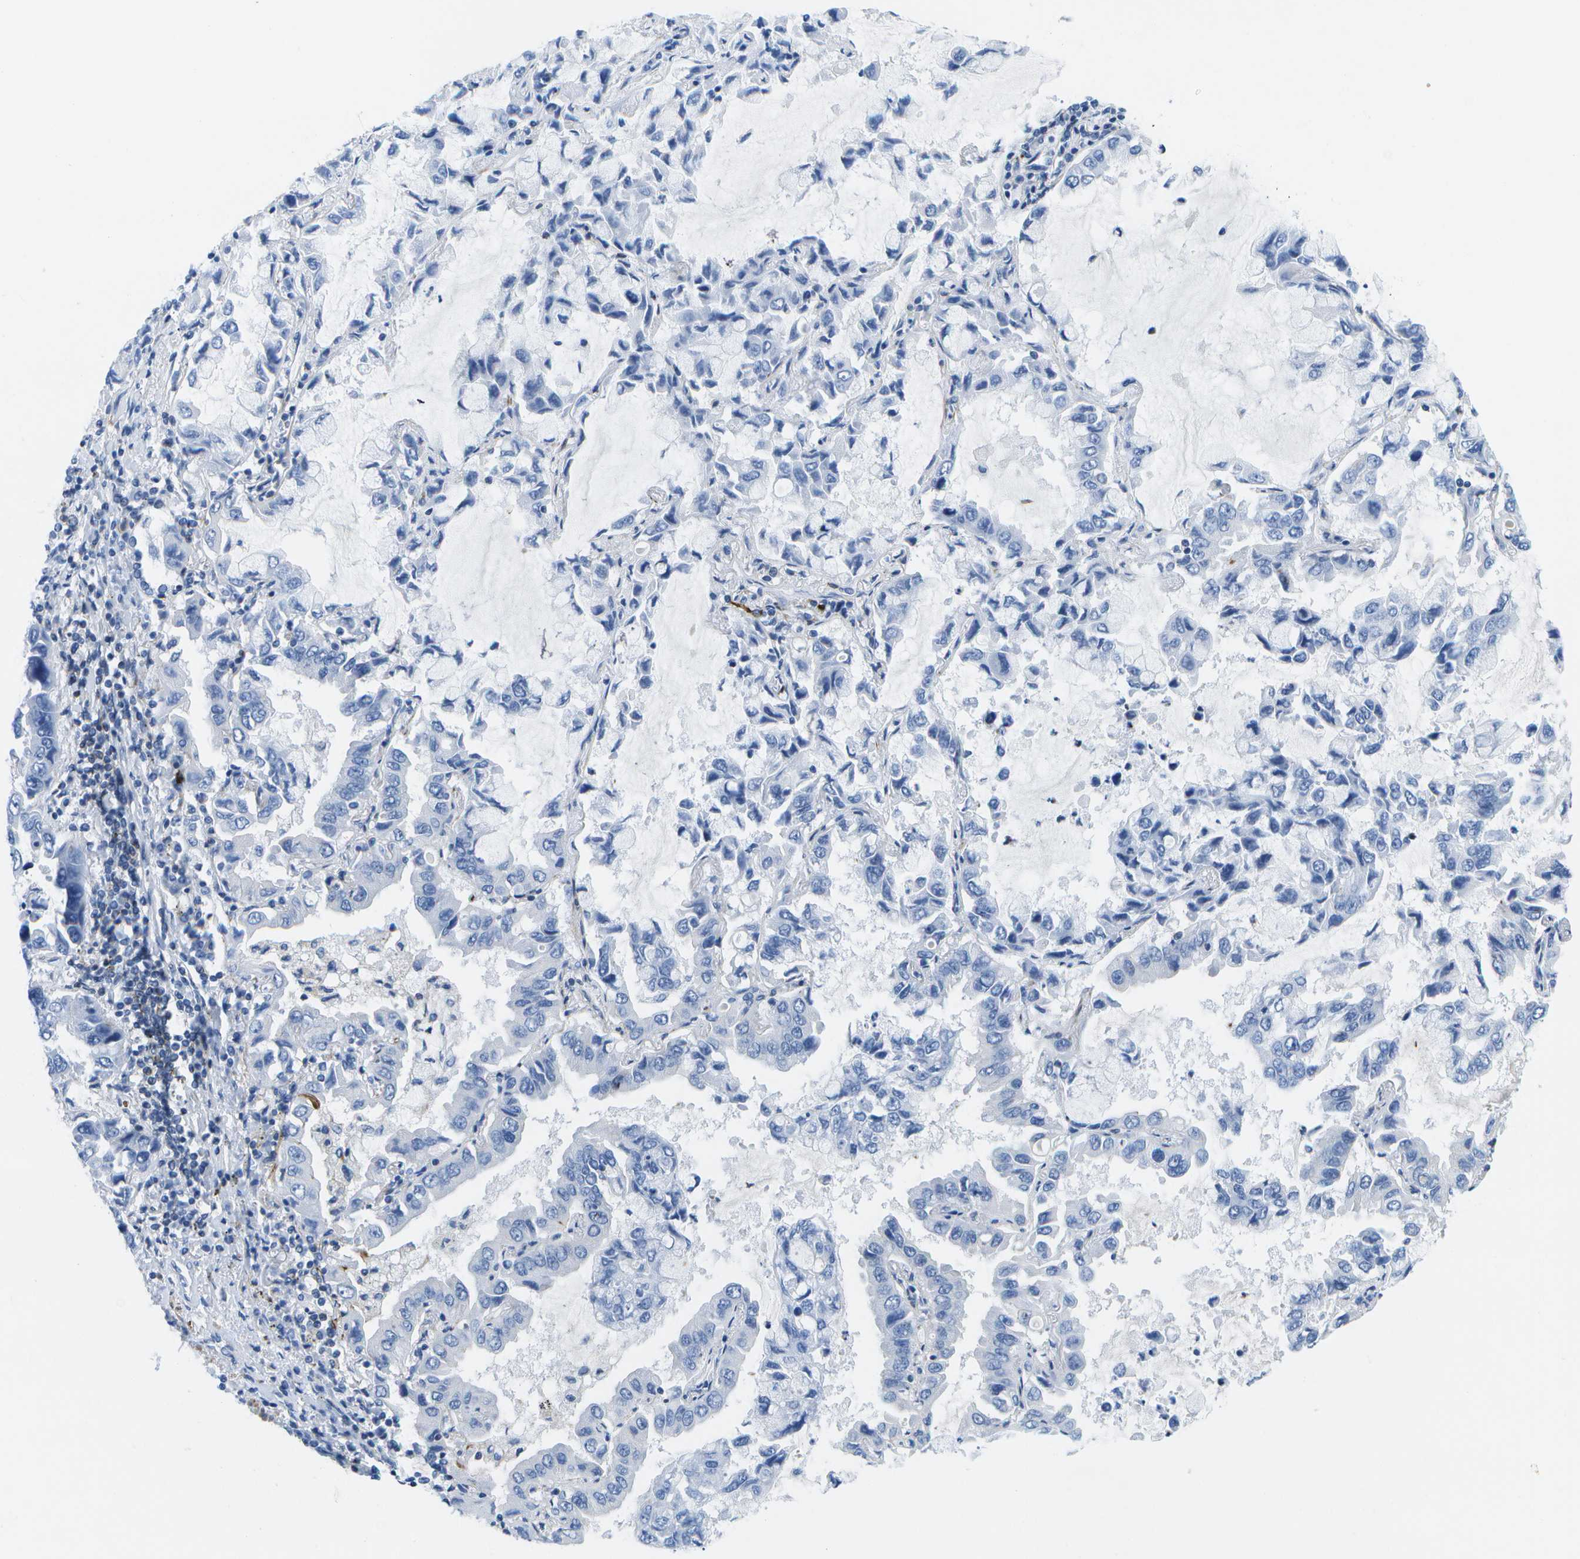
{"staining": {"intensity": "negative", "quantity": "none", "location": "none"}, "tissue": "lung cancer", "cell_type": "Tumor cells", "image_type": "cancer", "snomed": [{"axis": "morphology", "description": "Adenocarcinoma, NOS"}, {"axis": "topography", "description": "Lung"}], "caption": "This image is of lung adenocarcinoma stained with immunohistochemistry to label a protein in brown with the nuclei are counter-stained blue. There is no staining in tumor cells. The staining is performed using DAB (3,3'-diaminobenzidine) brown chromogen with nuclei counter-stained in using hematoxylin.", "gene": "ADGRG6", "patient": {"sex": "male", "age": 64}}